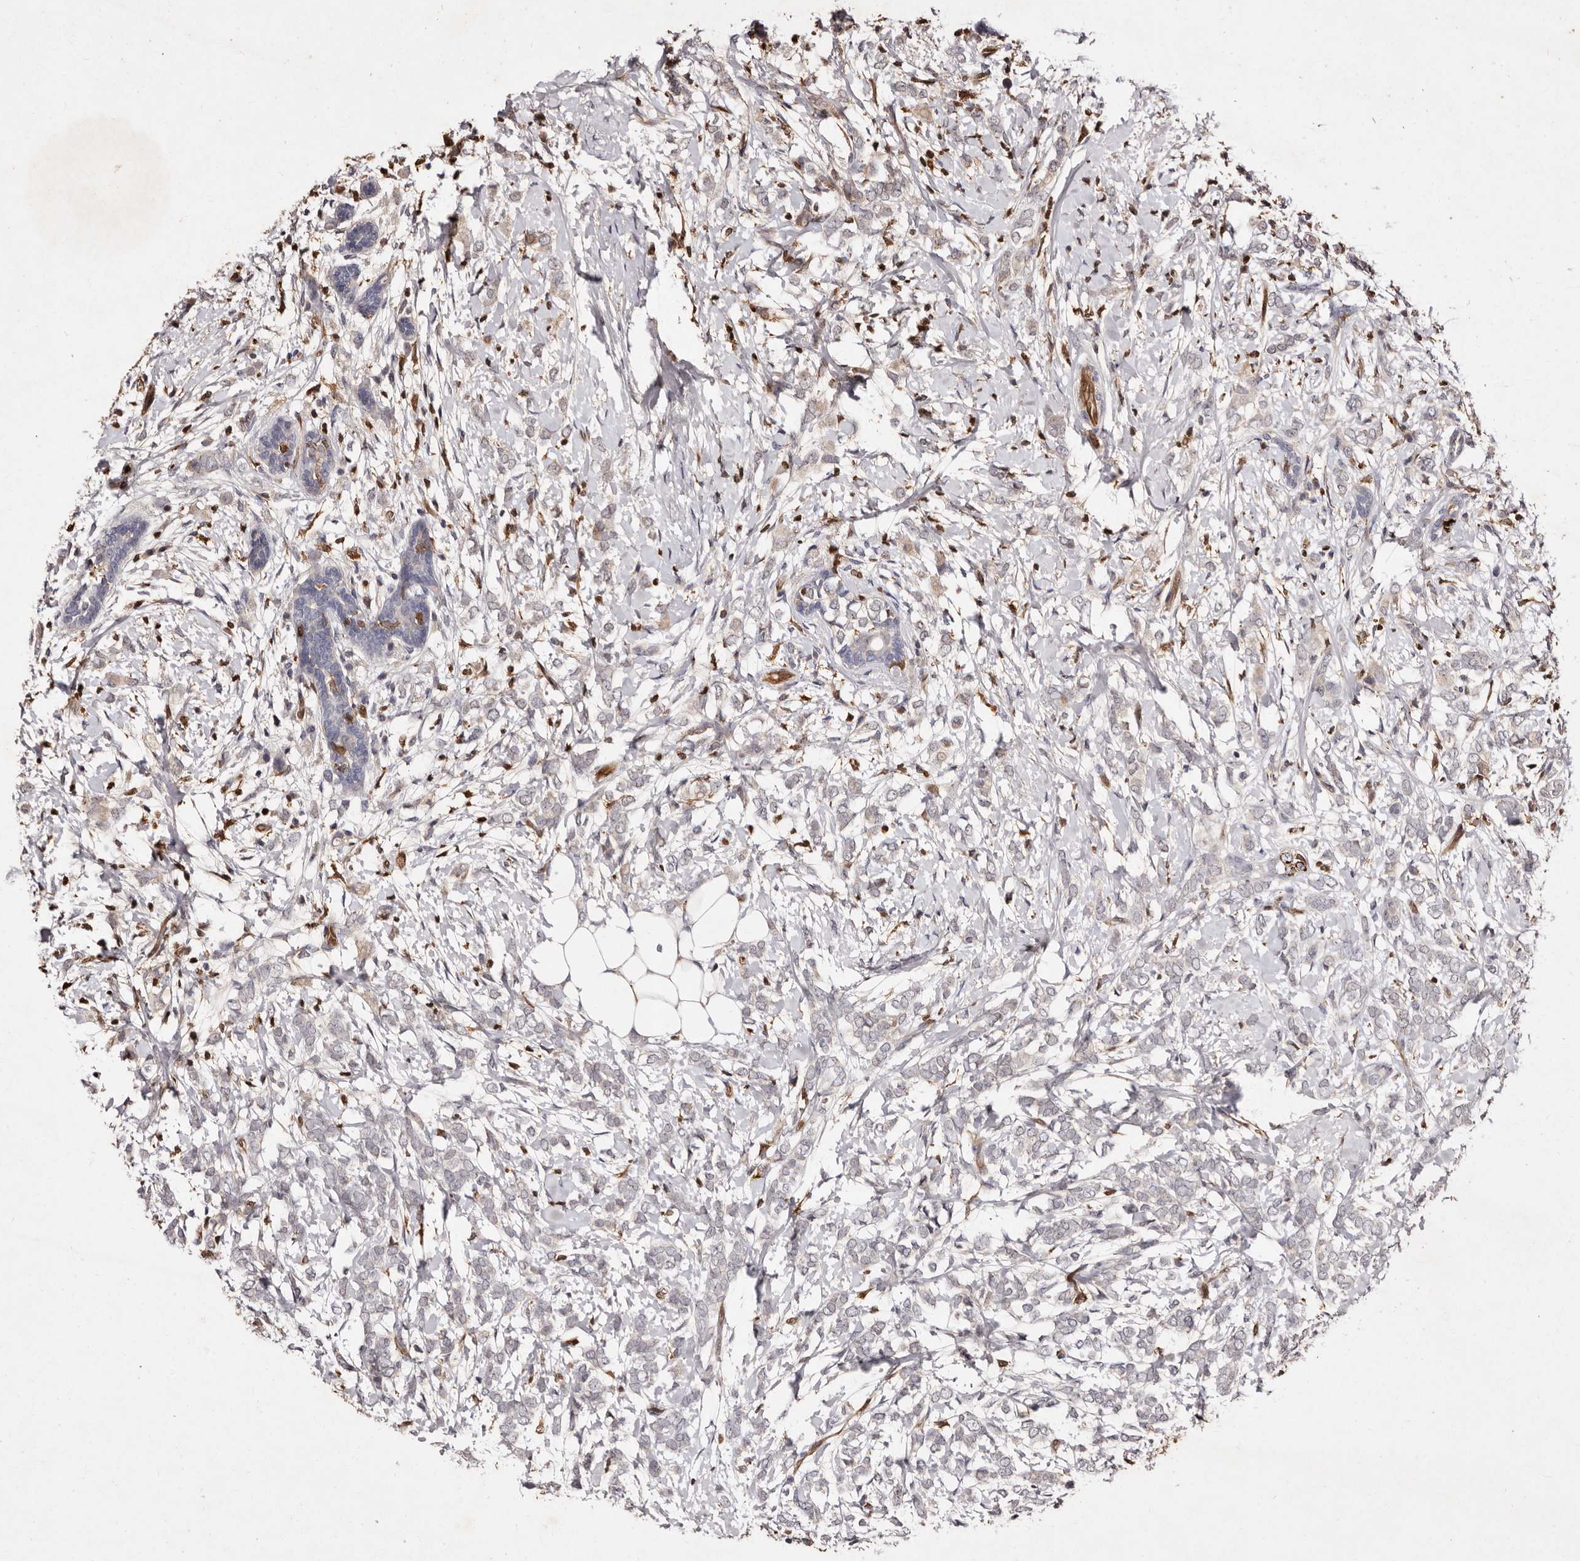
{"staining": {"intensity": "negative", "quantity": "none", "location": "none"}, "tissue": "breast cancer", "cell_type": "Tumor cells", "image_type": "cancer", "snomed": [{"axis": "morphology", "description": "Normal tissue, NOS"}, {"axis": "morphology", "description": "Lobular carcinoma"}, {"axis": "topography", "description": "Breast"}], "caption": "Micrograph shows no significant protein expression in tumor cells of breast cancer. Nuclei are stained in blue.", "gene": "GIMAP4", "patient": {"sex": "female", "age": 47}}